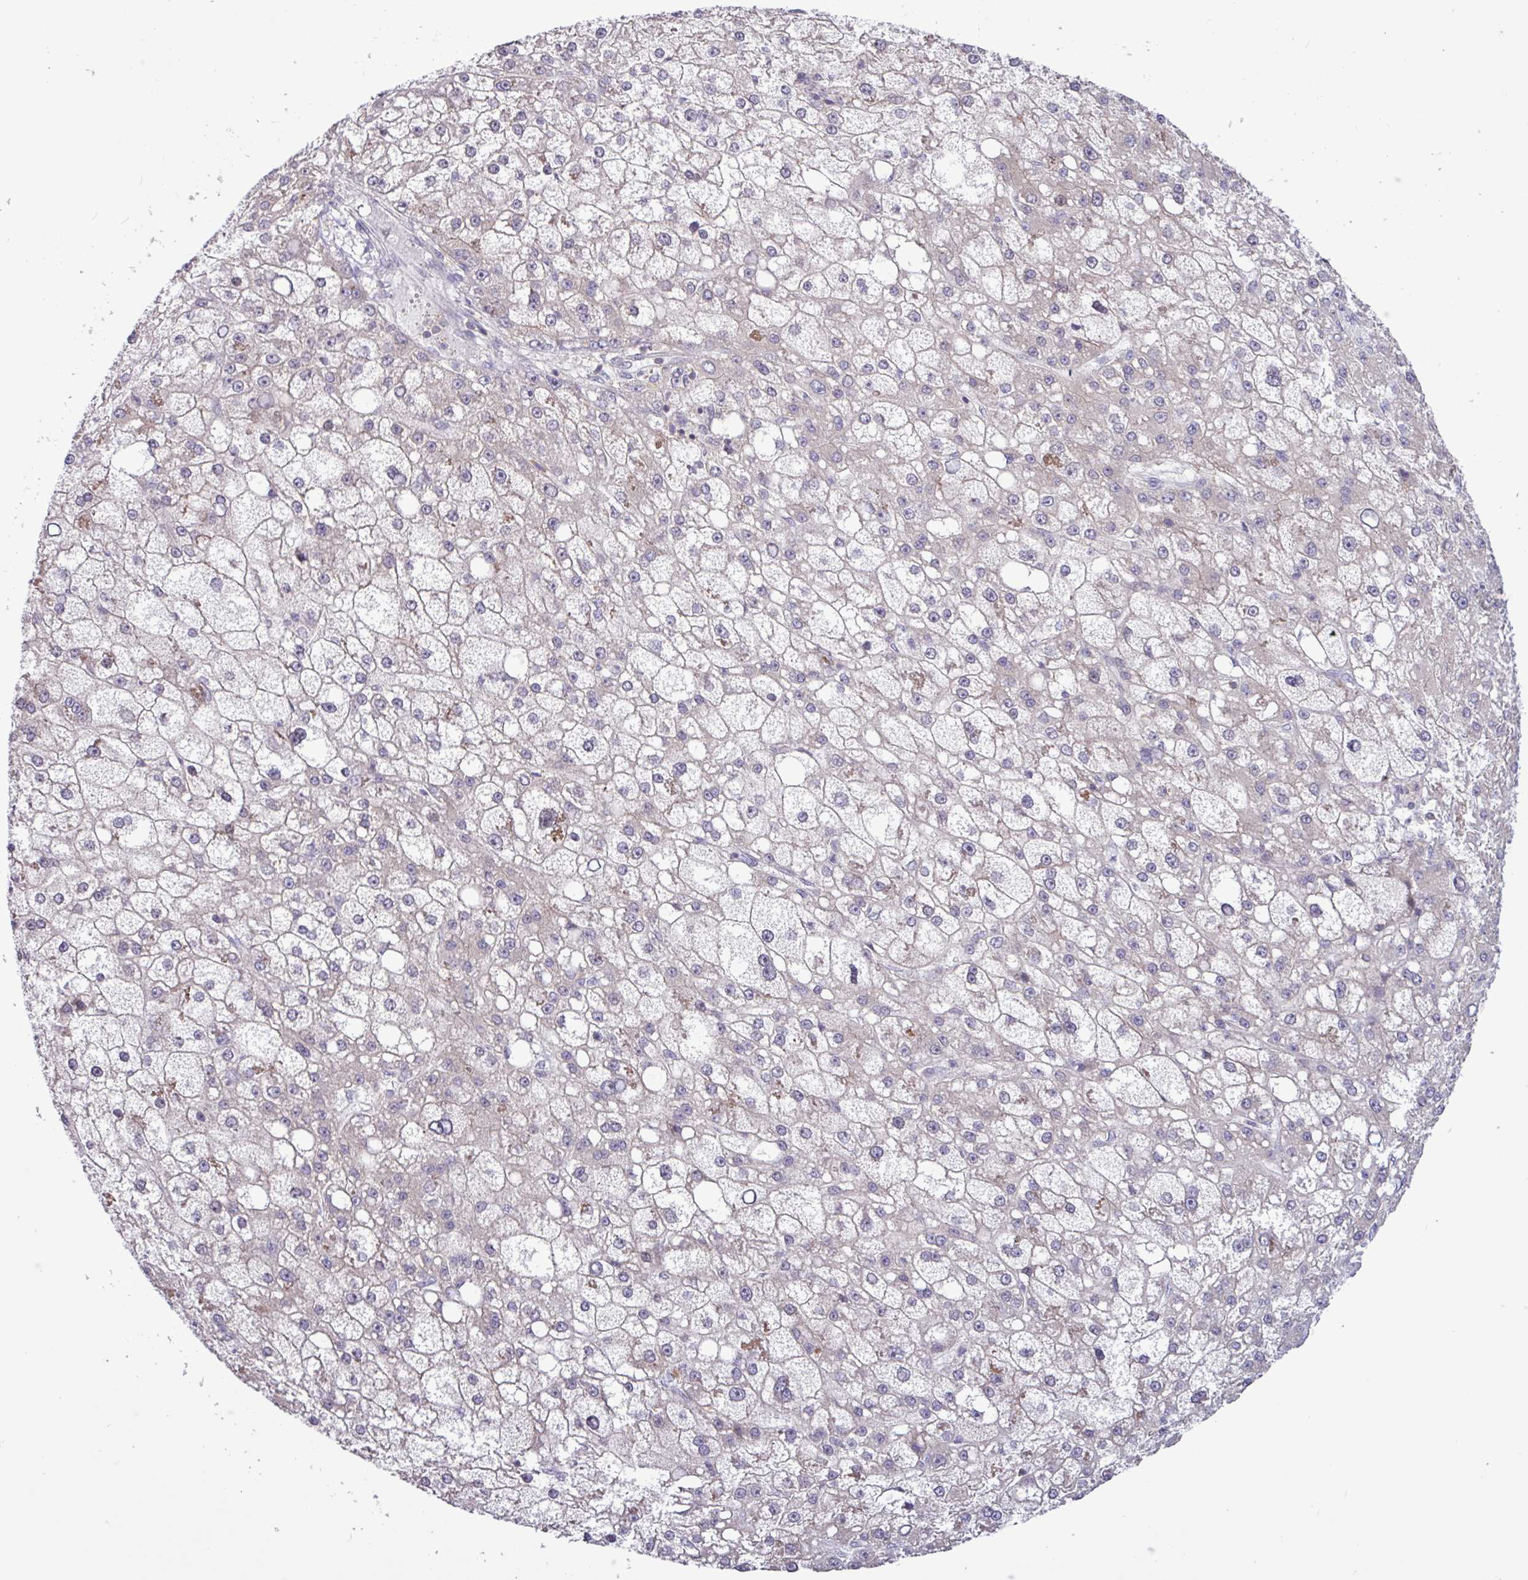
{"staining": {"intensity": "negative", "quantity": "none", "location": "none"}, "tissue": "liver cancer", "cell_type": "Tumor cells", "image_type": "cancer", "snomed": [{"axis": "morphology", "description": "Carcinoma, Hepatocellular, NOS"}, {"axis": "topography", "description": "Liver"}], "caption": "The histopathology image reveals no staining of tumor cells in liver cancer. (DAB immunohistochemistry (IHC) visualized using brightfield microscopy, high magnification).", "gene": "RTL3", "patient": {"sex": "male", "age": 67}}